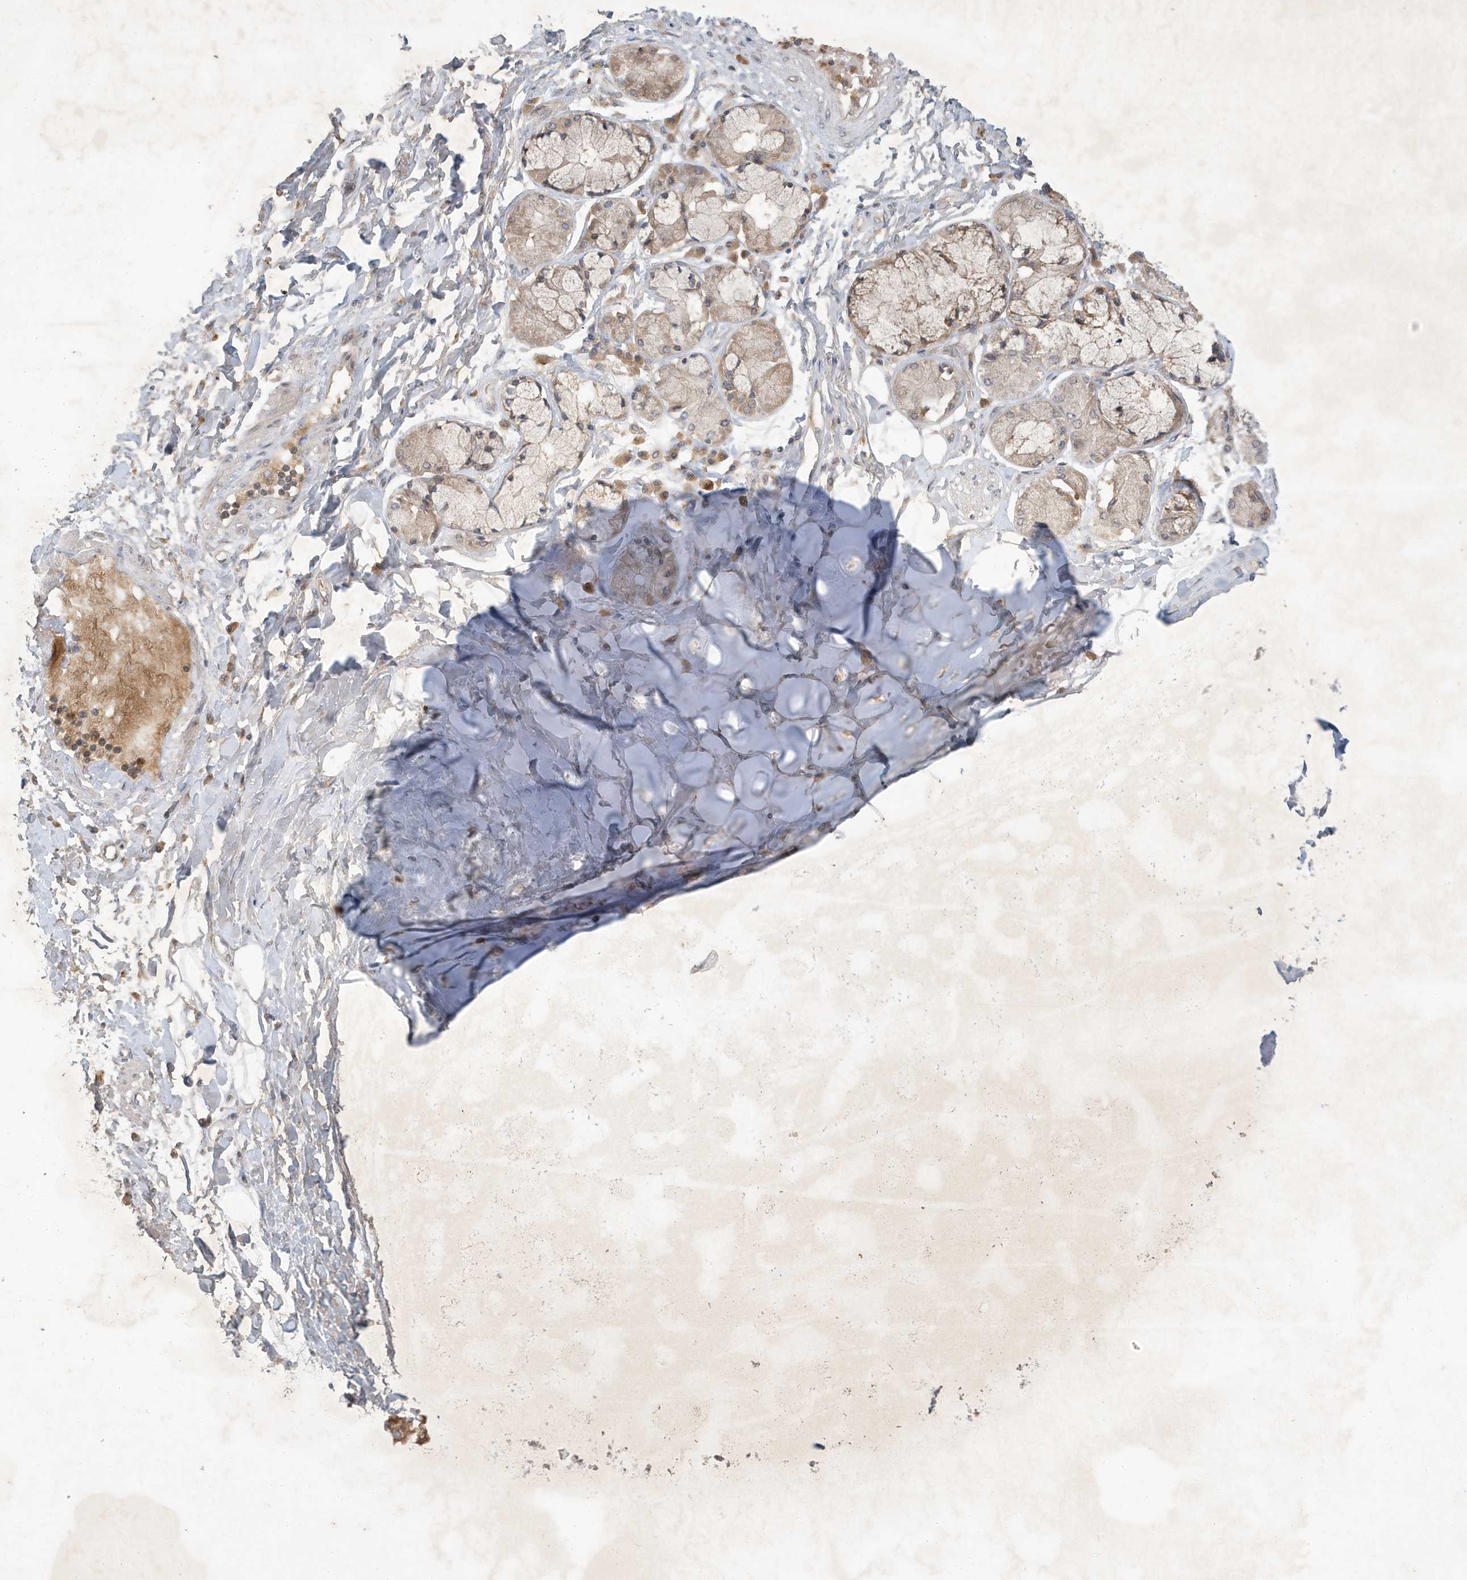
{"staining": {"intensity": "negative", "quantity": "none", "location": "none"}, "tissue": "adipose tissue", "cell_type": "Adipocytes", "image_type": "normal", "snomed": [{"axis": "morphology", "description": "Normal tissue, NOS"}, {"axis": "topography", "description": "Cartilage tissue"}, {"axis": "topography", "description": "Bronchus"}, {"axis": "topography", "description": "Lung"}, {"axis": "topography", "description": "Peripheral nerve tissue"}], "caption": "Protein analysis of unremarkable adipose tissue displays no significant positivity in adipocytes. The staining was performed using DAB to visualize the protein expression in brown, while the nuclei were stained in blue with hematoxylin (Magnification: 20x).", "gene": "ABCB9", "patient": {"sex": "female", "age": 49}}